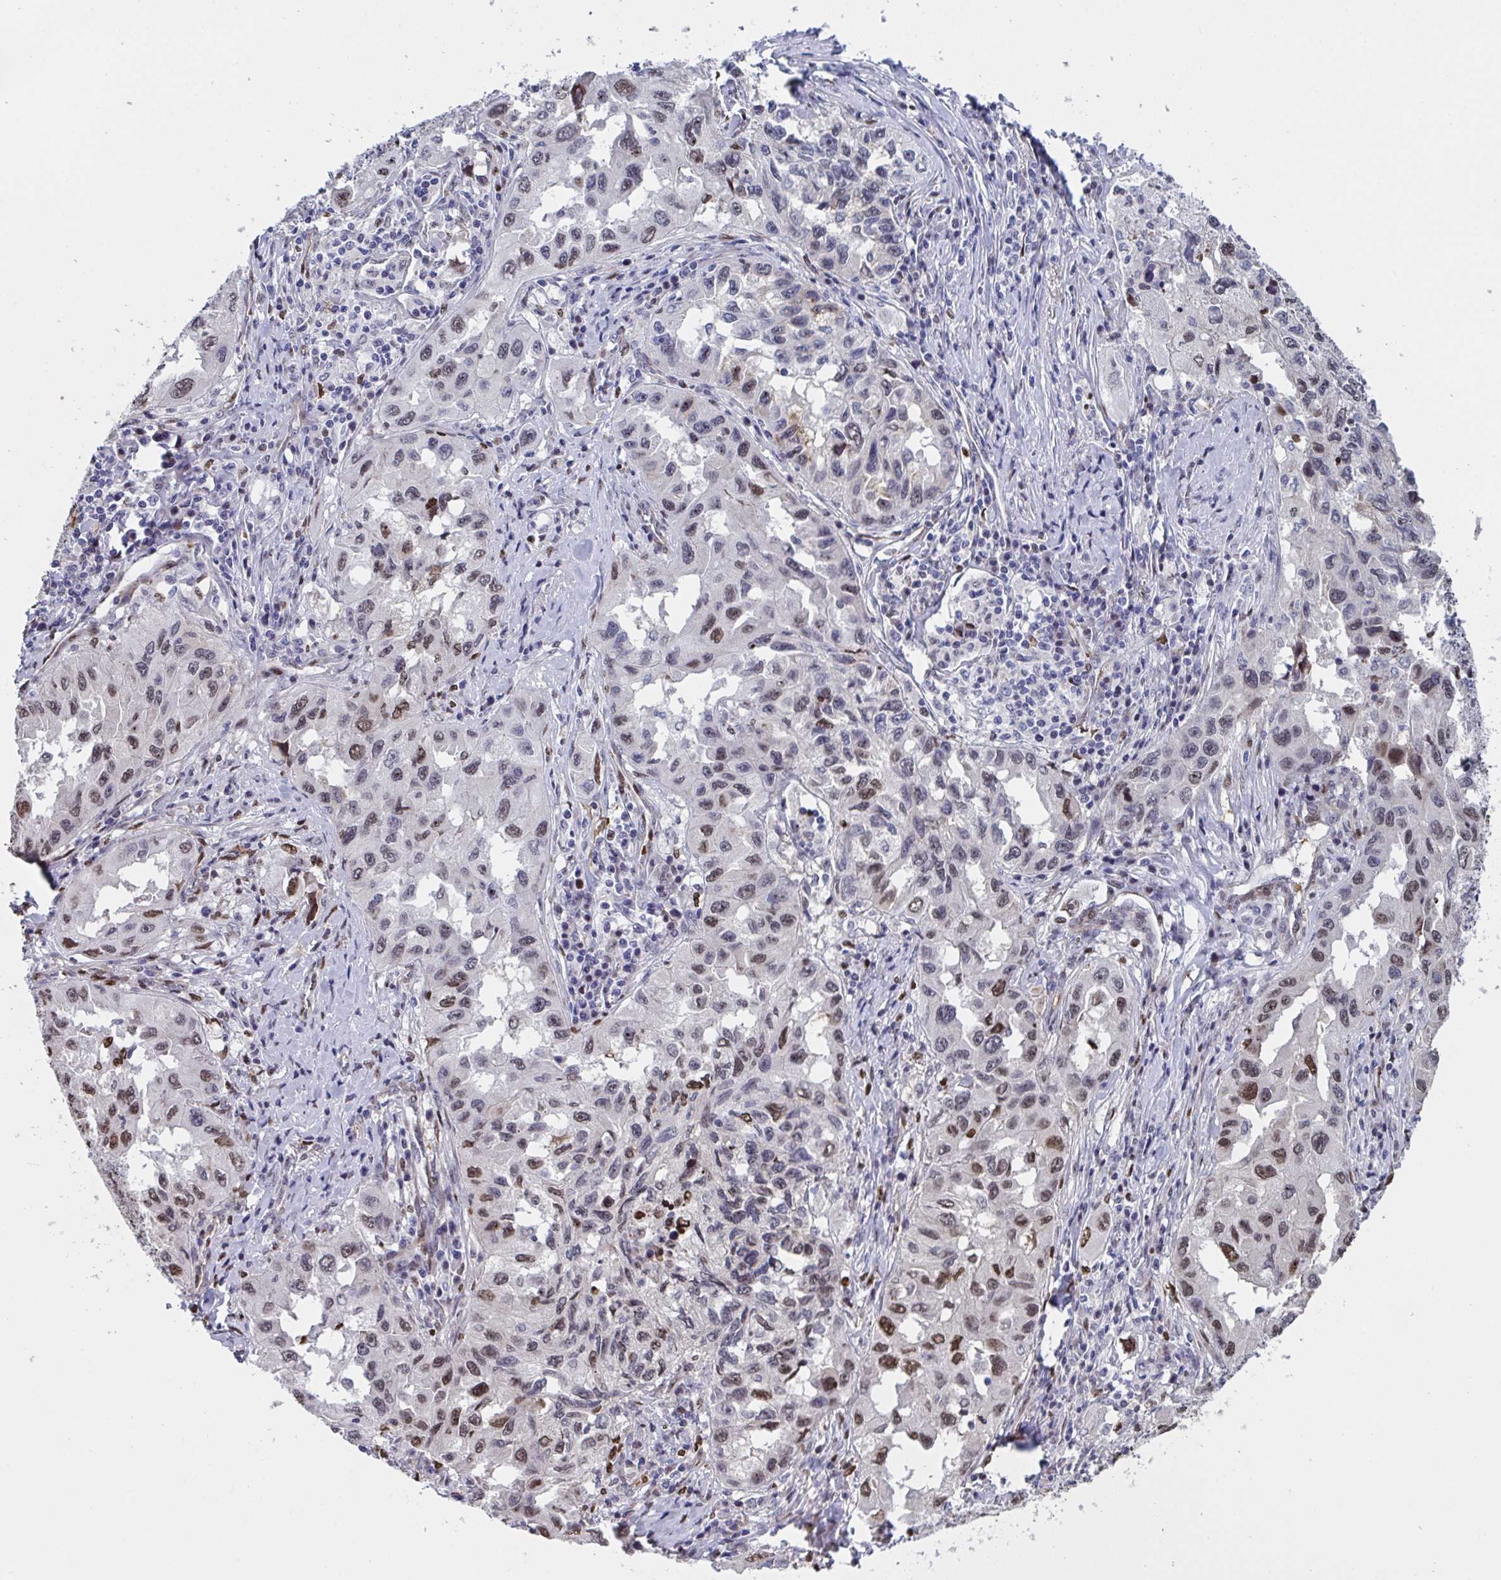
{"staining": {"intensity": "moderate", "quantity": "<25%", "location": "nuclear"}, "tissue": "lung cancer", "cell_type": "Tumor cells", "image_type": "cancer", "snomed": [{"axis": "morphology", "description": "Adenocarcinoma, NOS"}, {"axis": "topography", "description": "Lung"}], "caption": "Tumor cells display low levels of moderate nuclear staining in about <25% of cells in human lung adenocarcinoma.", "gene": "PELI2", "patient": {"sex": "female", "age": 73}}